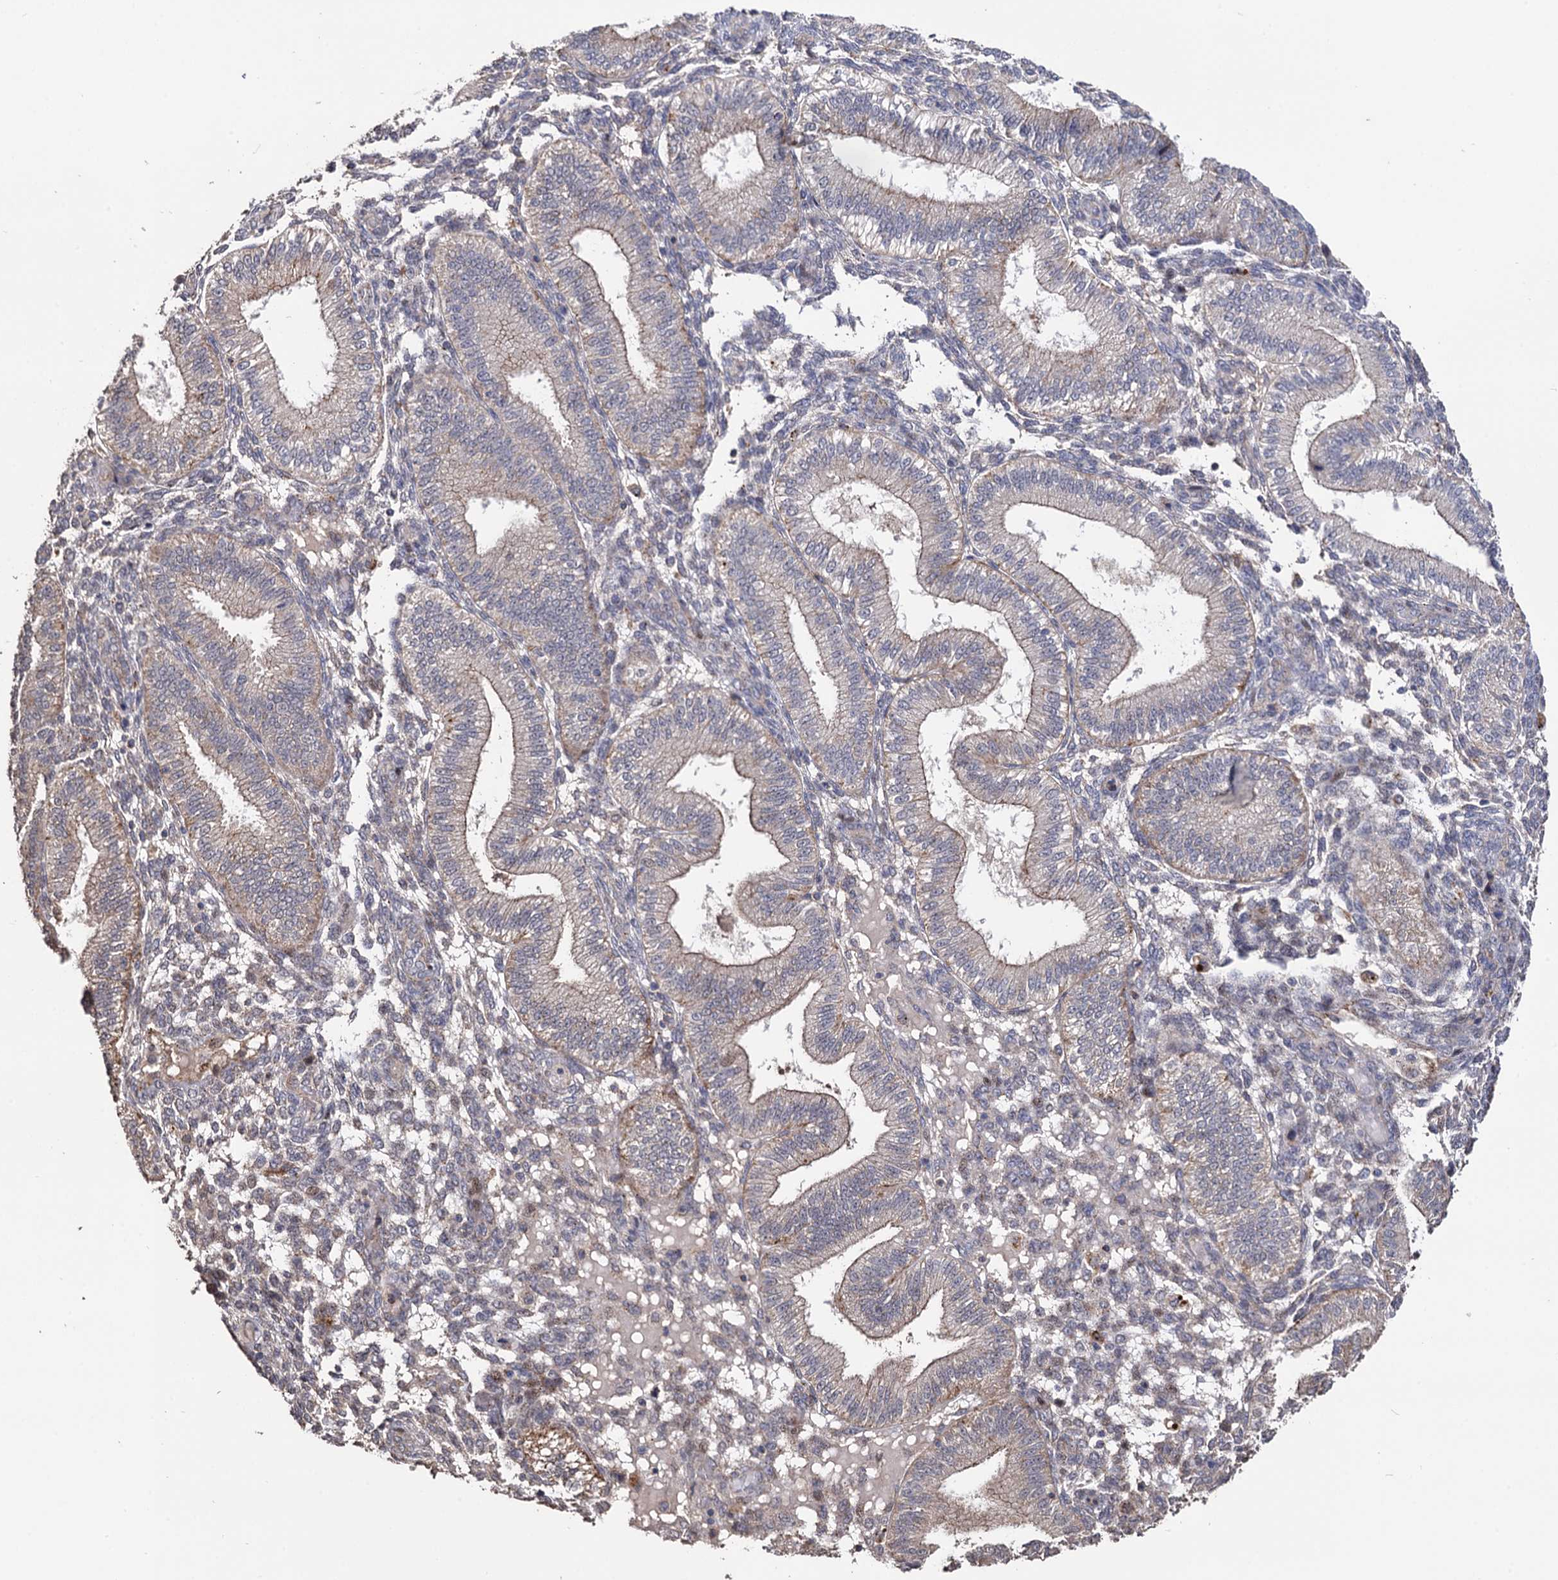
{"staining": {"intensity": "negative", "quantity": "none", "location": "none"}, "tissue": "endometrium", "cell_type": "Cells in endometrial stroma", "image_type": "normal", "snomed": [{"axis": "morphology", "description": "Normal tissue, NOS"}, {"axis": "topography", "description": "Endometrium"}], "caption": "This micrograph is of unremarkable endometrium stained with IHC to label a protein in brown with the nuclei are counter-stained blue. There is no staining in cells in endometrial stroma. (Stains: DAB immunohistochemistry (IHC) with hematoxylin counter stain, Microscopy: brightfield microscopy at high magnification).", "gene": "MICAL2", "patient": {"sex": "female", "age": 39}}